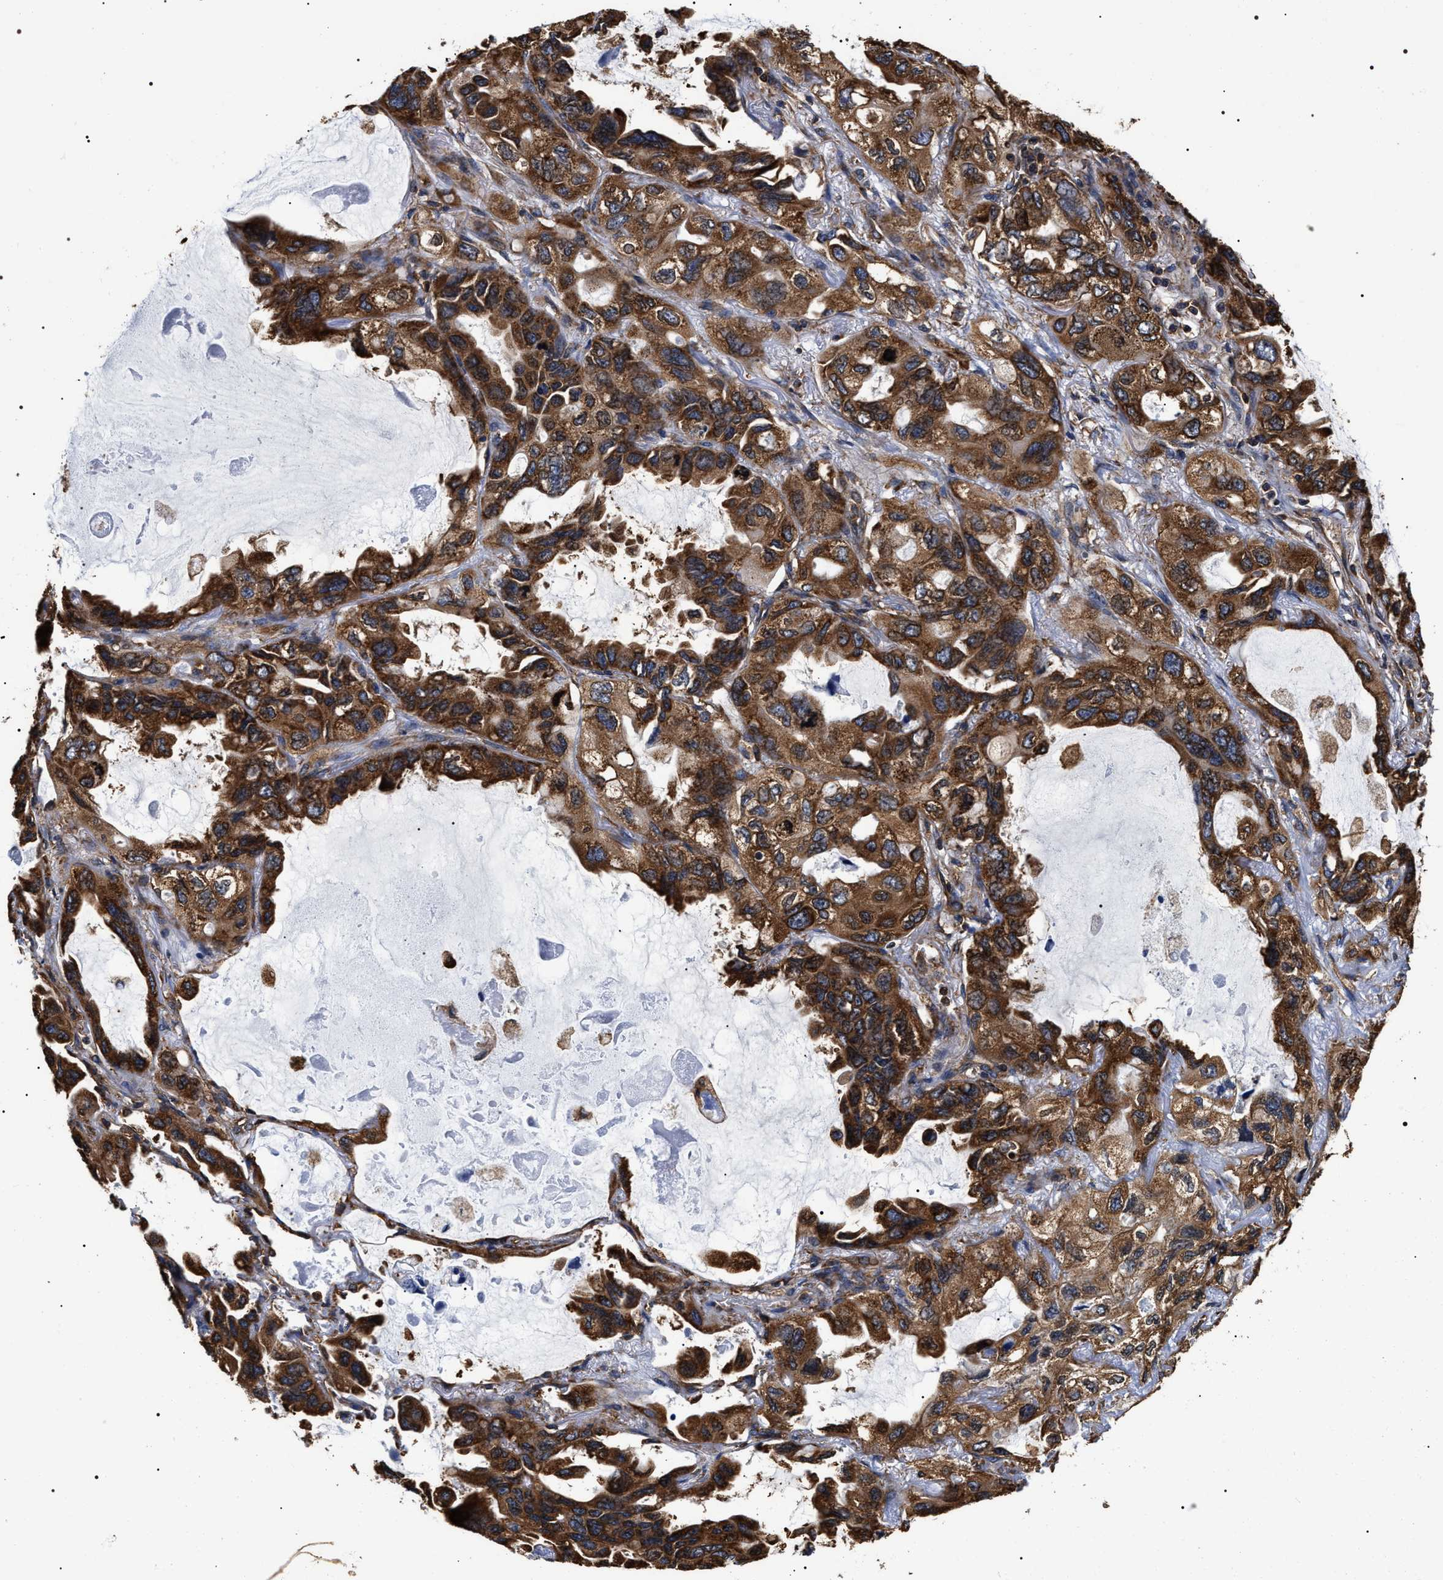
{"staining": {"intensity": "strong", "quantity": ">75%", "location": "cytoplasmic/membranous"}, "tissue": "lung cancer", "cell_type": "Tumor cells", "image_type": "cancer", "snomed": [{"axis": "morphology", "description": "Squamous cell carcinoma, NOS"}, {"axis": "topography", "description": "Lung"}], "caption": "IHC histopathology image of neoplastic tissue: lung cancer (squamous cell carcinoma) stained using immunohistochemistry exhibits high levels of strong protein expression localized specifically in the cytoplasmic/membranous of tumor cells, appearing as a cytoplasmic/membranous brown color.", "gene": "SERBP1", "patient": {"sex": "female", "age": 73}}